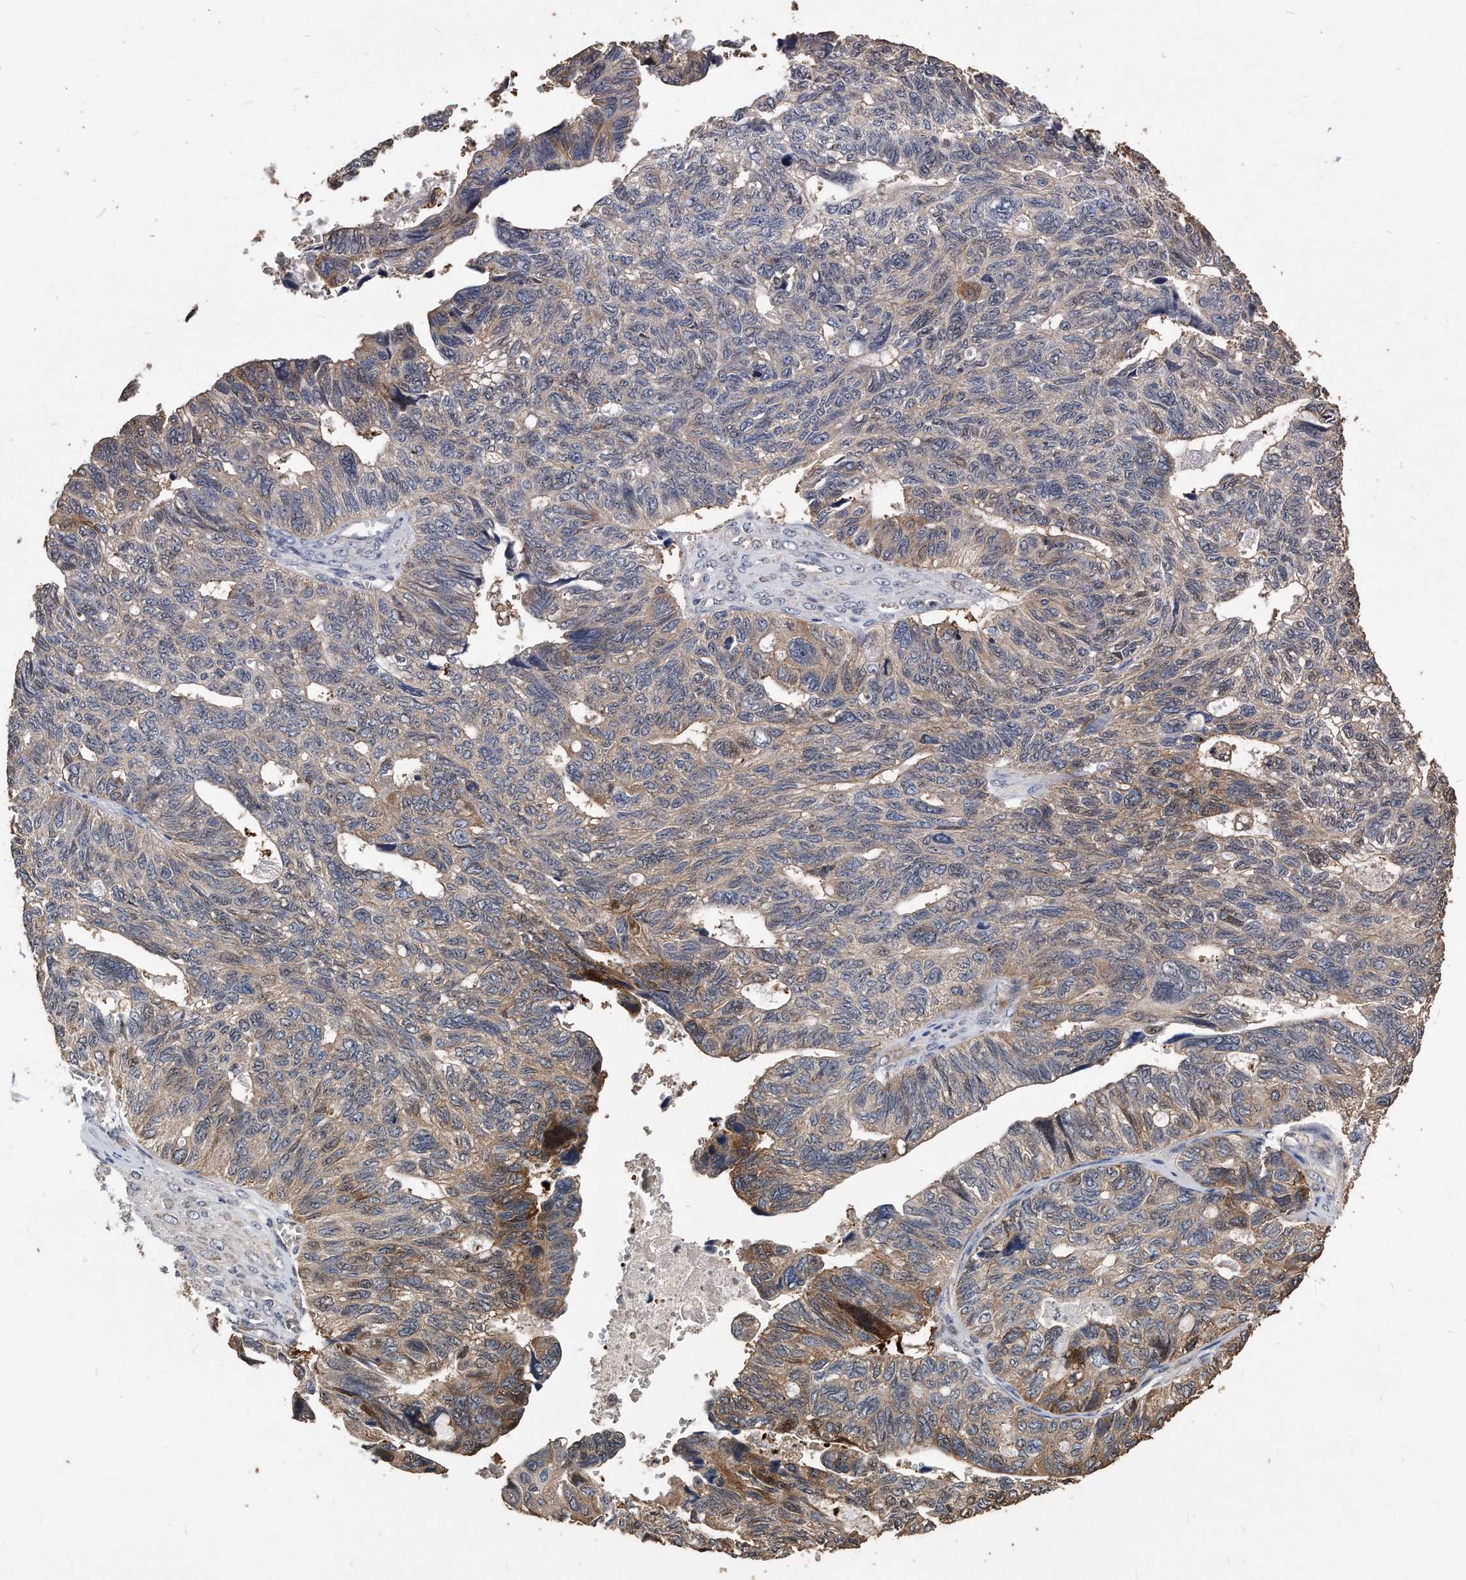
{"staining": {"intensity": "moderate", "quantity": "<25%", "location": "cytoplasmic/membranous"}, "tissue": "ovarian cancer", "cell_type": "Tumor cells", "image_type": "cancer", "snomed": [{"axis": "morphology", "description": "Cystadenocarcinoma, serous, NOS"}, {"axis": "topography", "description": "Ovary"}], "caption": "A high-resolution histopathology image shows IHC staining of ovarian cancer, which demonstrates moderate cytoplasmic/membranous expression in about <25% of tumor cells.", "gene": "IL20RA", "patient": {"sex": "female", "age": 79}}